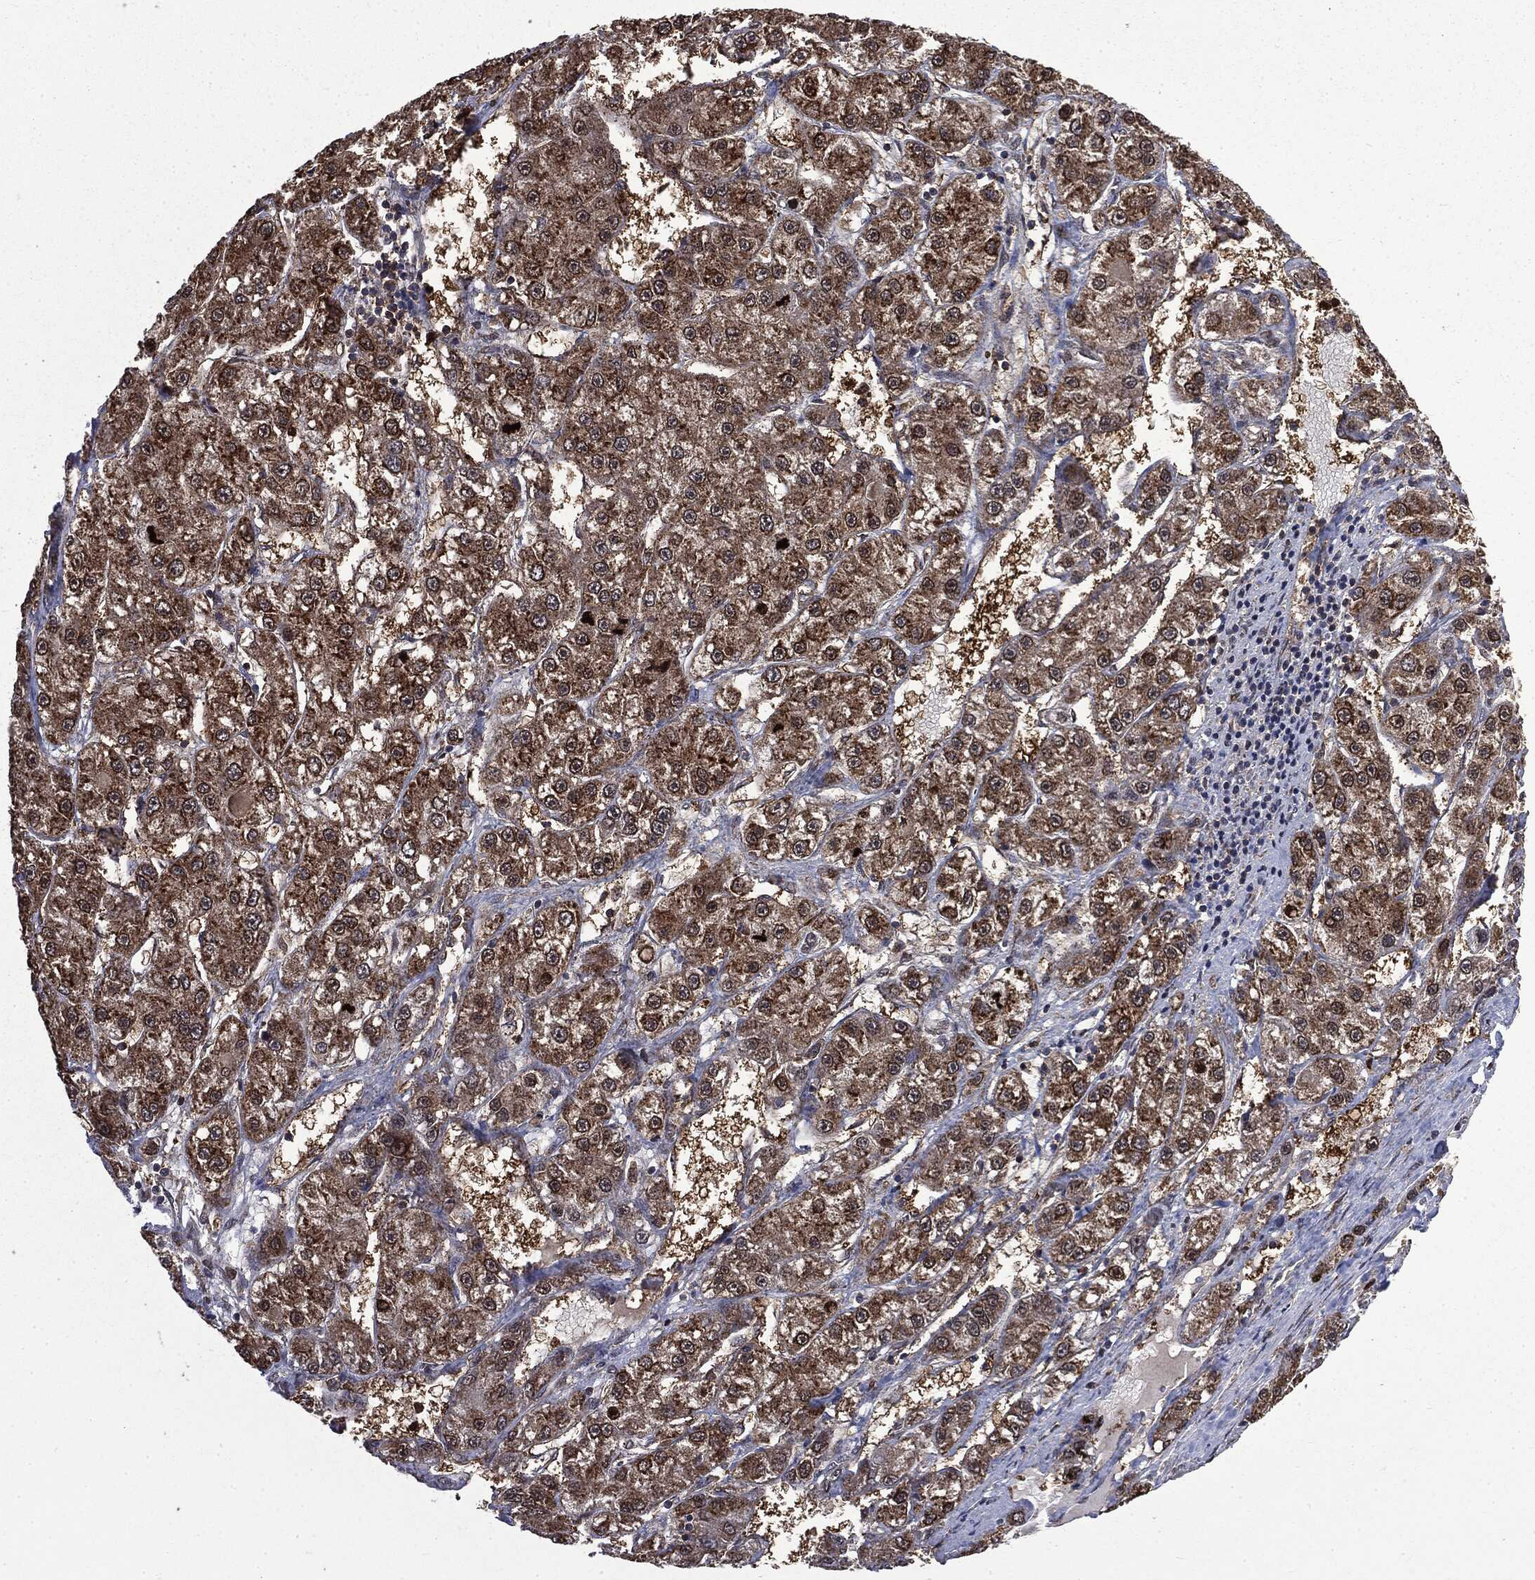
{"staining": {"intensity": "moderate", "quantity": ">75%", "location": "cytoplasmic/membranous,nuclear"}, "tissue": "liver cancer", "cell_type": "Tumor cells", "image_type": "cancer", "snomed": [{"axis": "morphology", "description": "Carcinoma, Hepatocellular, NOS"}, {"axis": "topography", "description": "Liver"}], "caption": "The photomicrograph exhibits staining of liver hepatocellular carcinoma, revealing moderate cytoplasmic/membranous and nuclear protein positivity (brown color) within tumor cells.", "gene": "GPI", "patient": {"sex": "female", "age": 65}}